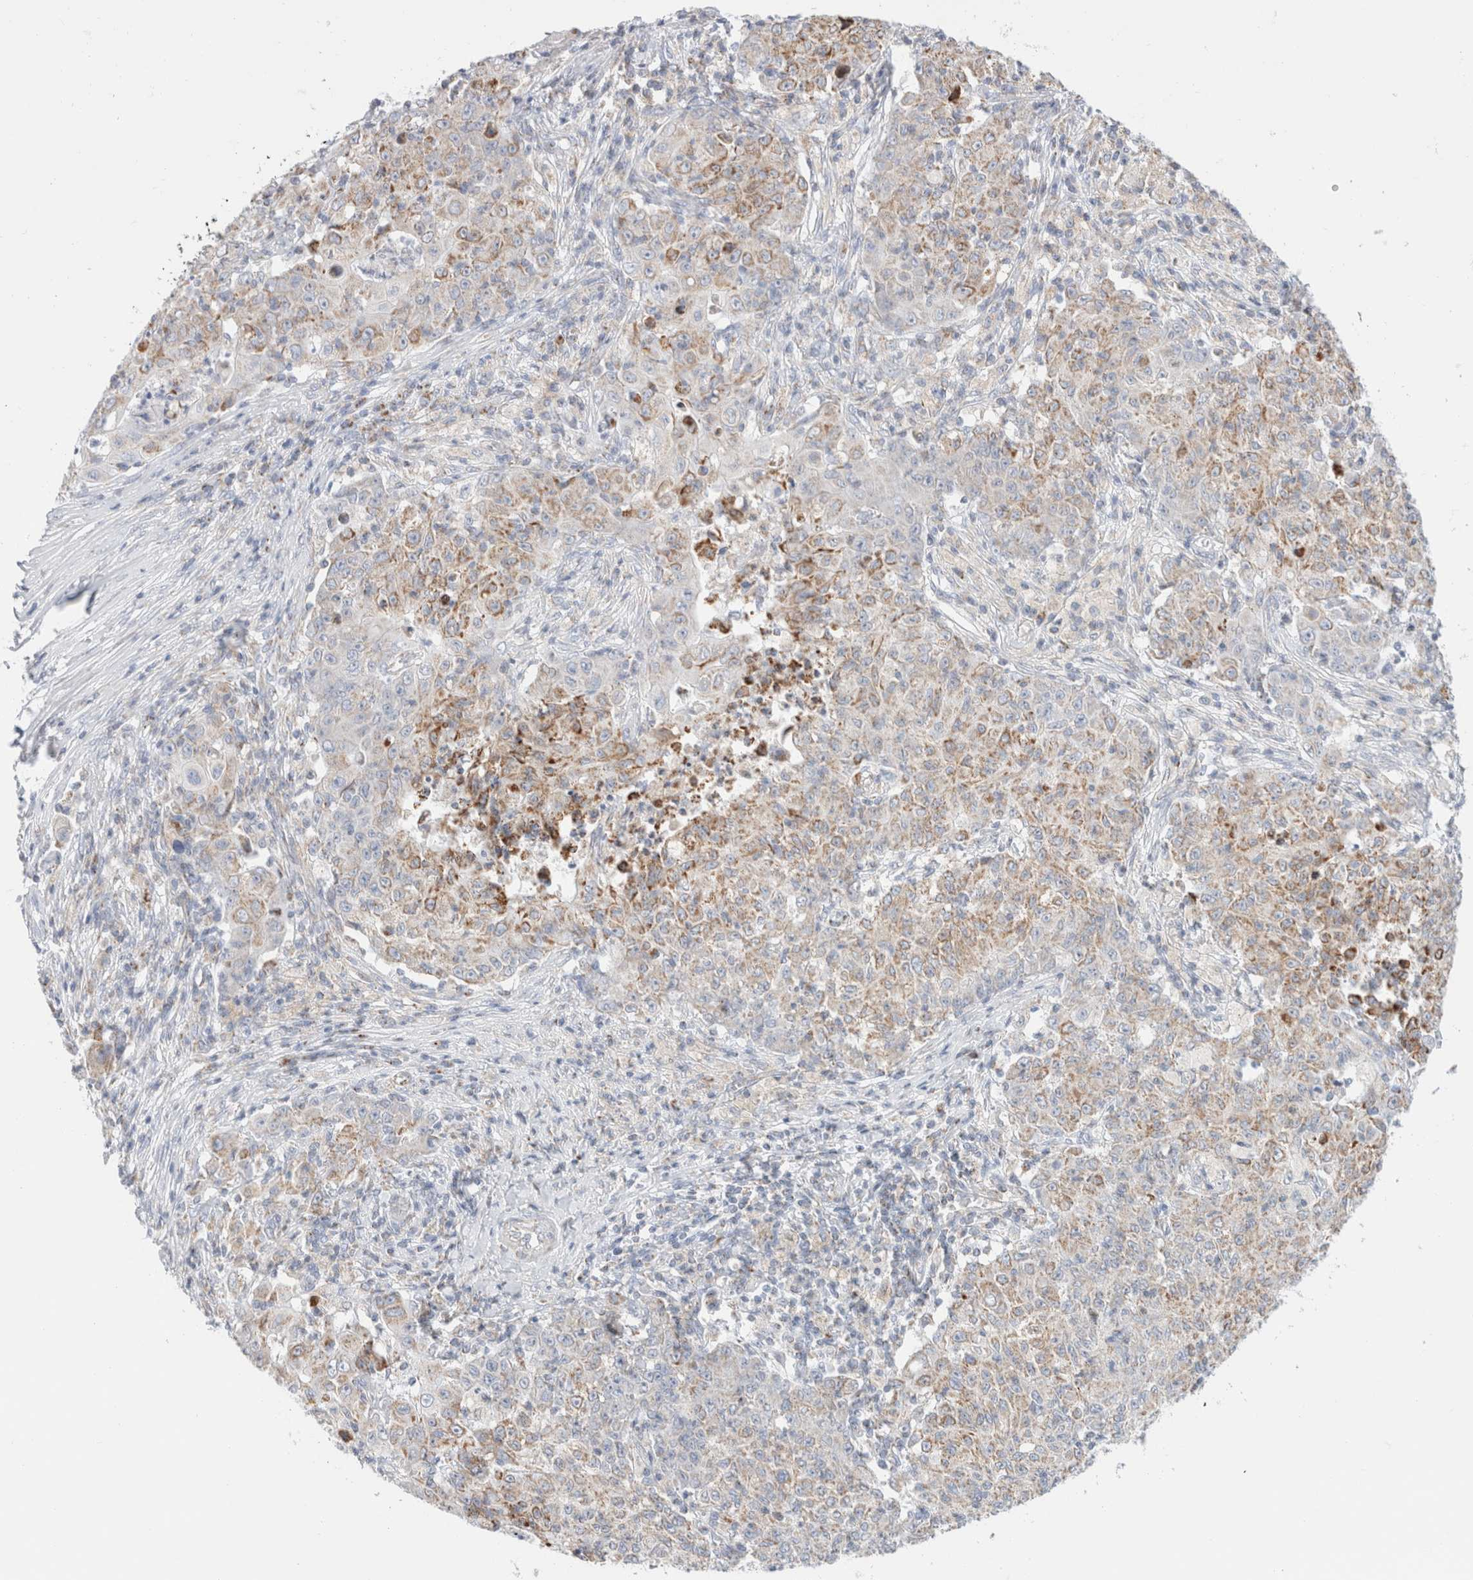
{"staining": {"intensity": "weak", "quantity": "25%-75%", "location": "cytoplasmic/membranous"}, "tissue": "ovarian cancer", "cell_type": "Tumor cells", "image_type": "cancer", "snomed": [{"axis": "morphology", "description": "Carcinoma, endometroid"}, {"axis": "topography", "description": "Ovary"}], "caption": "Ovarian endometroid carcinoma tissue demonstrates weak cytoplasmic/membranous expression in approximately 25%-75% of tumor cells, visualized by immunohistochemistry. The protein is stained brown, and the nuclei are stained in blue (DAB IHC with brightfield microscopy, high magnification).", "gene": "ATP6V1C1", "patient": {"sex": "female", "age": 42}}